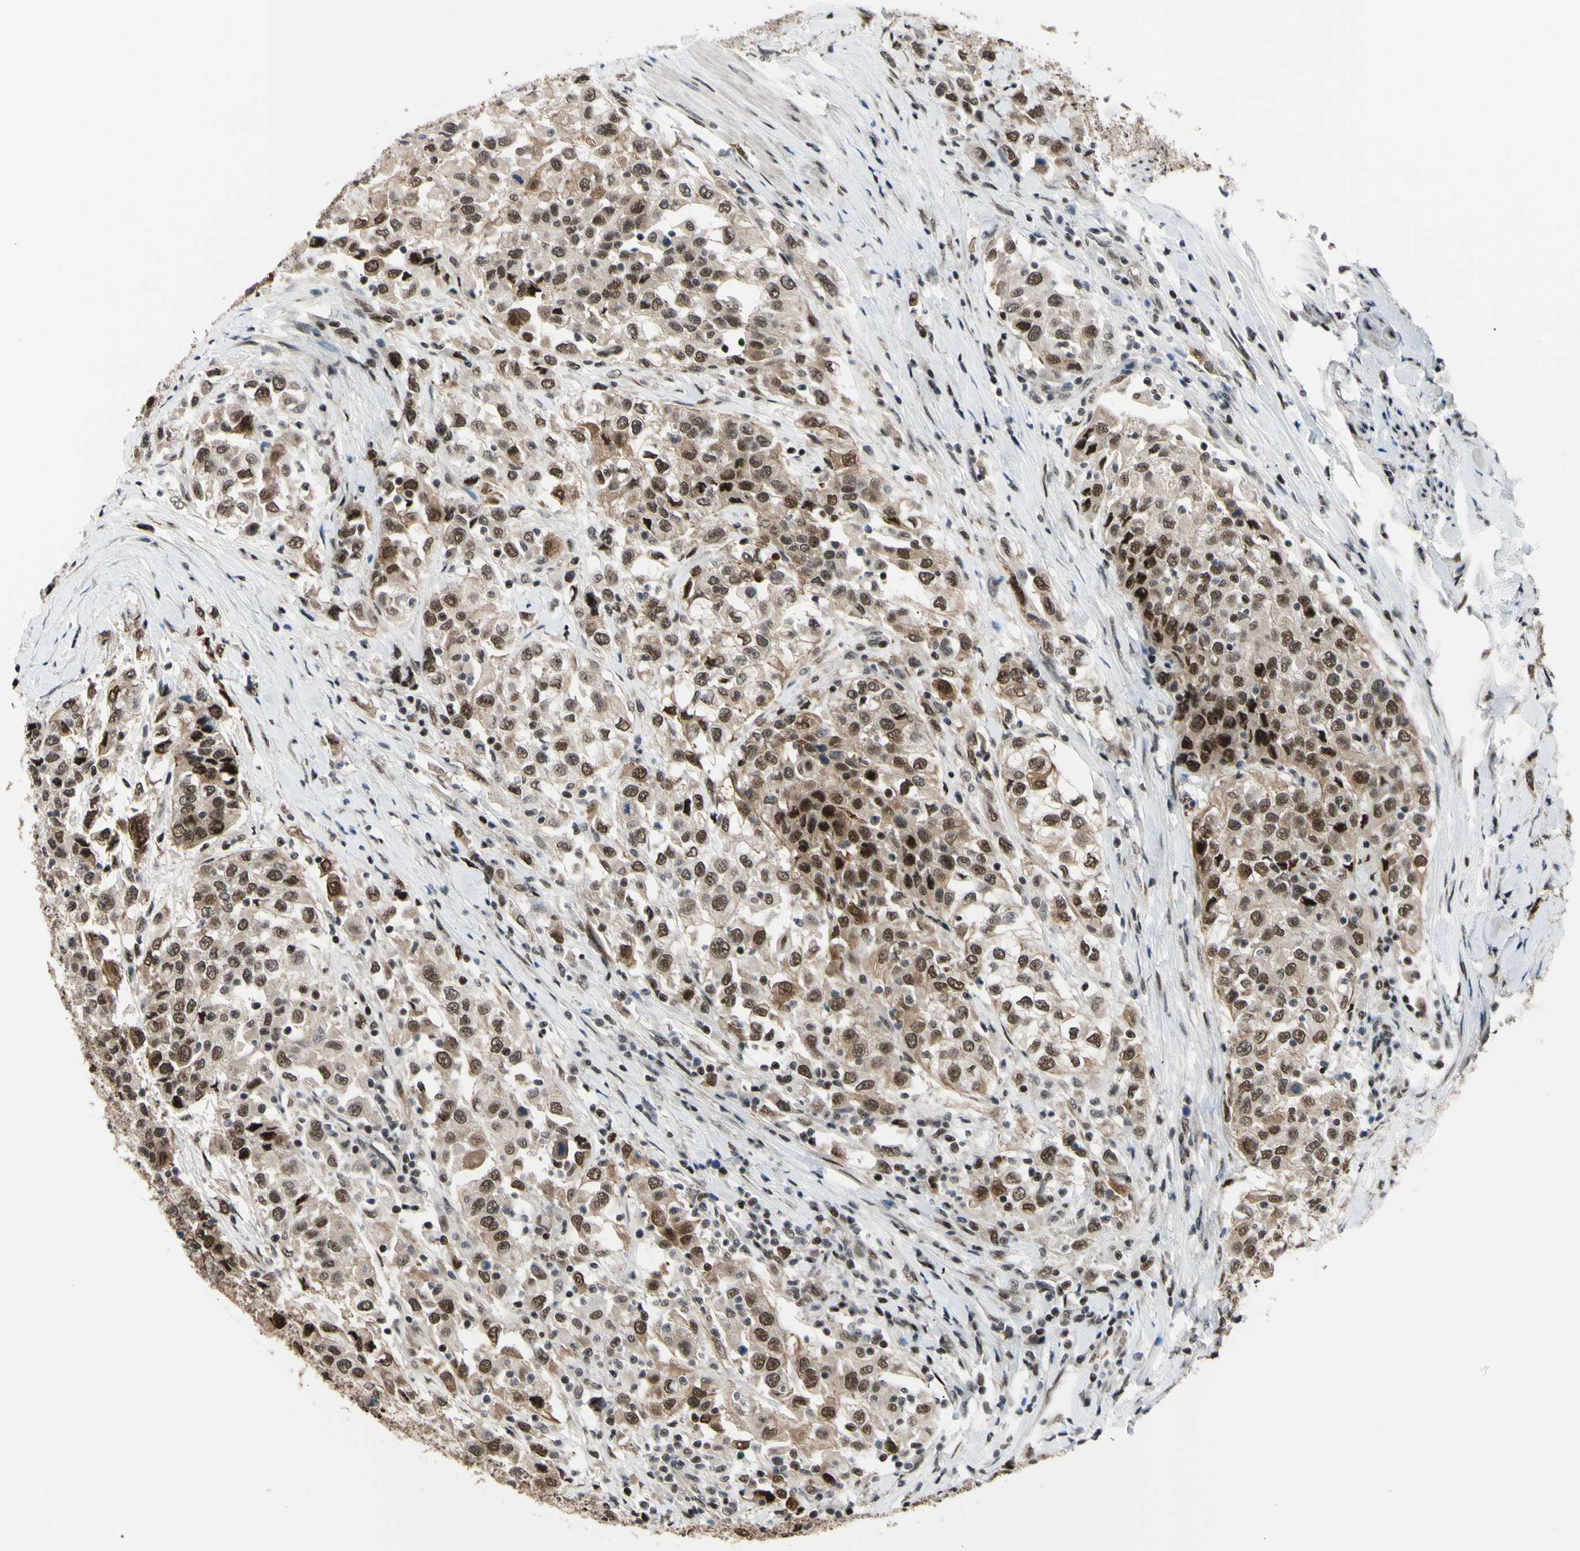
{"staining": {"intensity": "strong", "quantity": ">75%", "location": "nuclear"}, "tissue": "urothelial cancer", "cell_type": "Tumor cells", "image_type": "cancer", "snomed": [{"axis": "morphology", "description": "Urothelial carcinoma, High grade"}, {"axis": "topography", "description": "Urinary bladder"}], "caption": "A brown stain shows strong nuclear expression of a protein in human urothelial cancer tumor cells.", "gene": "THAP12", "patient": {"sex": "female", "age": 80}}